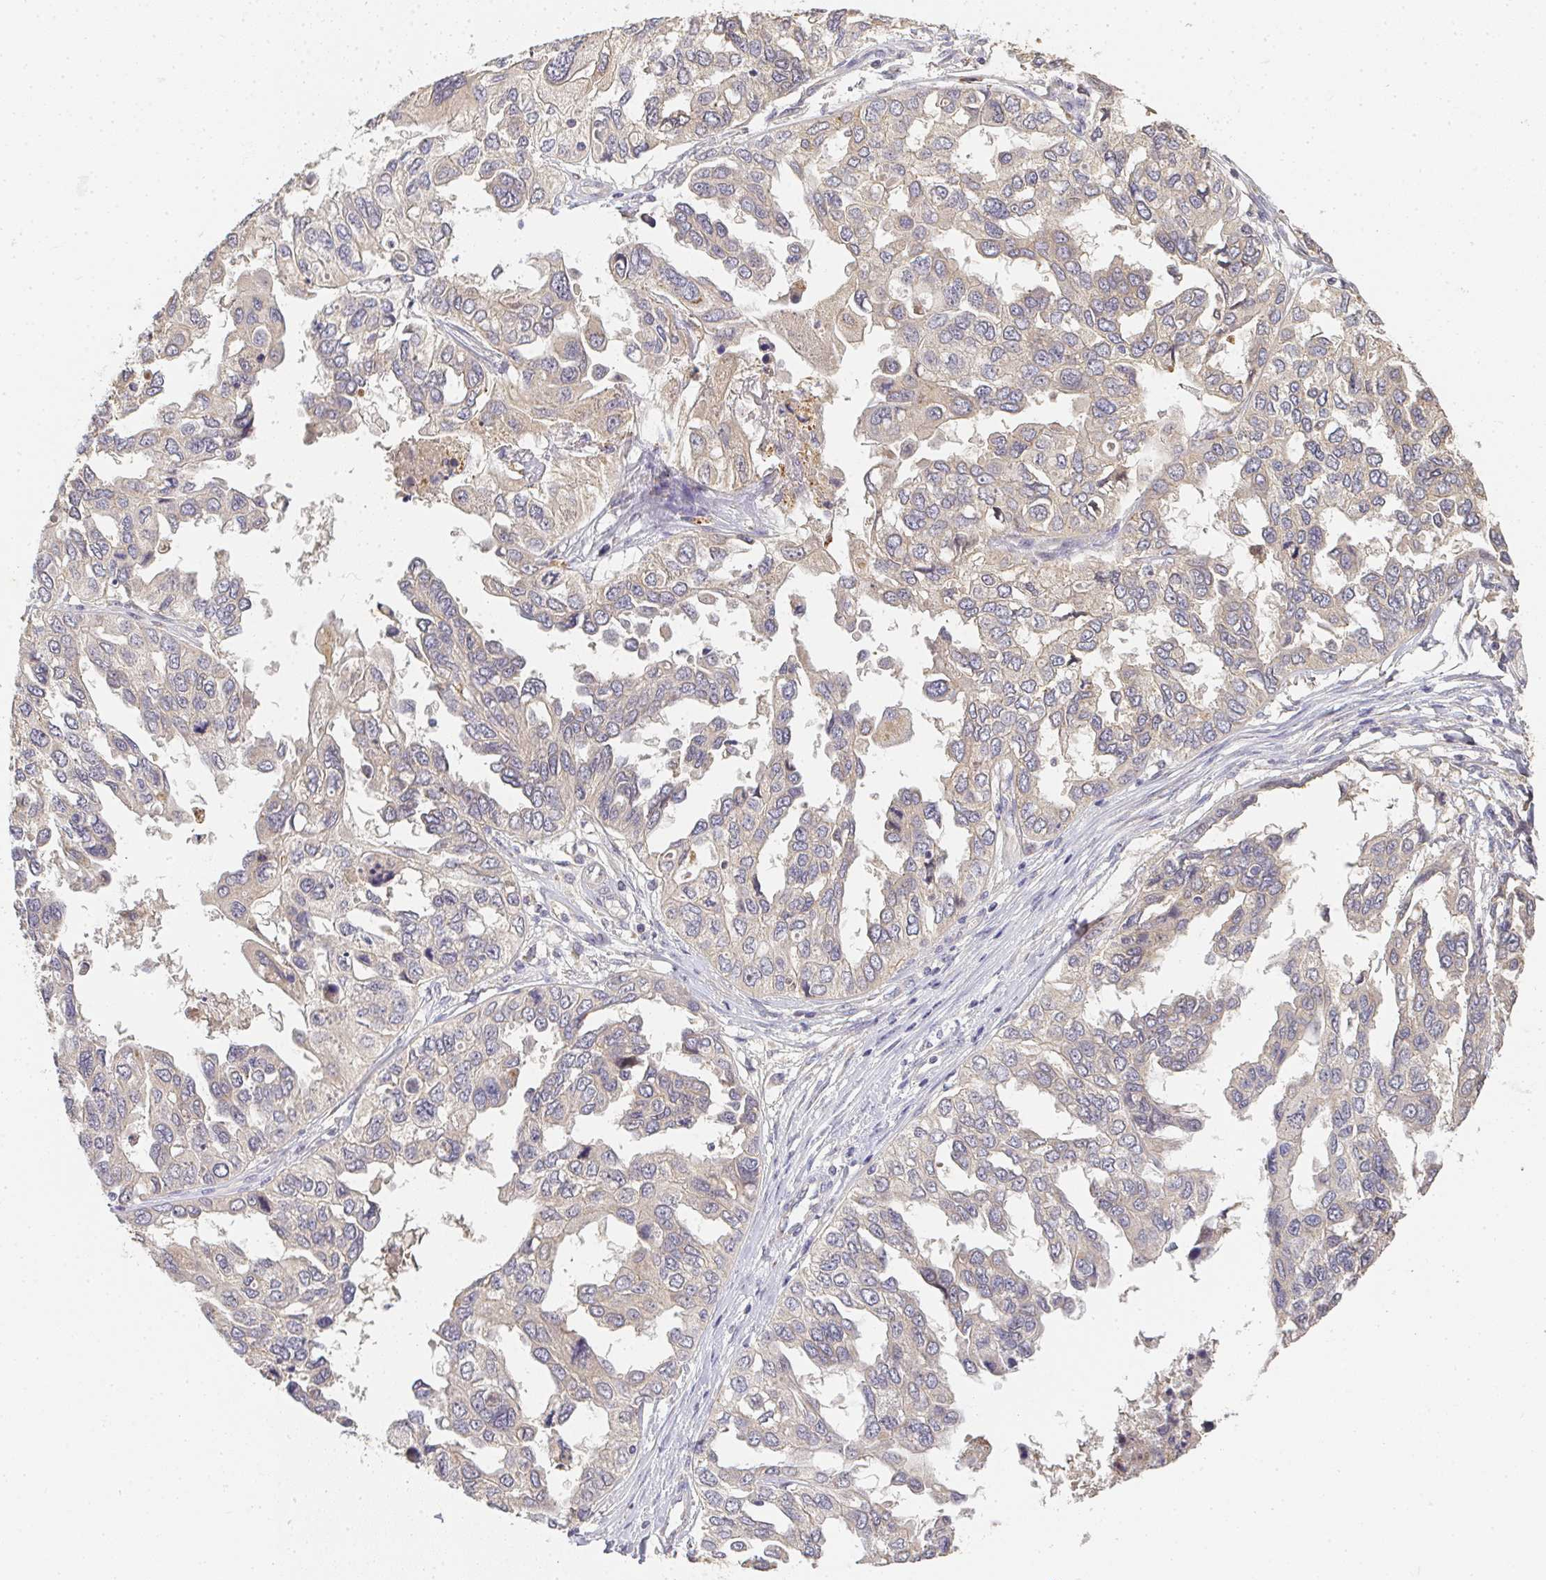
{"staining": {"intensity": "negative", "quantity": "none", "location": "none"}, "tissue": "ovarian cancer", "cell_type": "Tumor cells", "image_type": "cancer", "snomed": [{"axis": "morphology", "description": "Cystadenocarcinoma, serous, NOS"}, {"axis": "topography", "description": "Ovary"}], "caption": "This is an IHC histopathology image of human serous cystadenocarcinoma (ovarian). There is no expression in tumor cells.", "gene": "SLC35B3", "patient": {"sex": "female", "age": 53}}